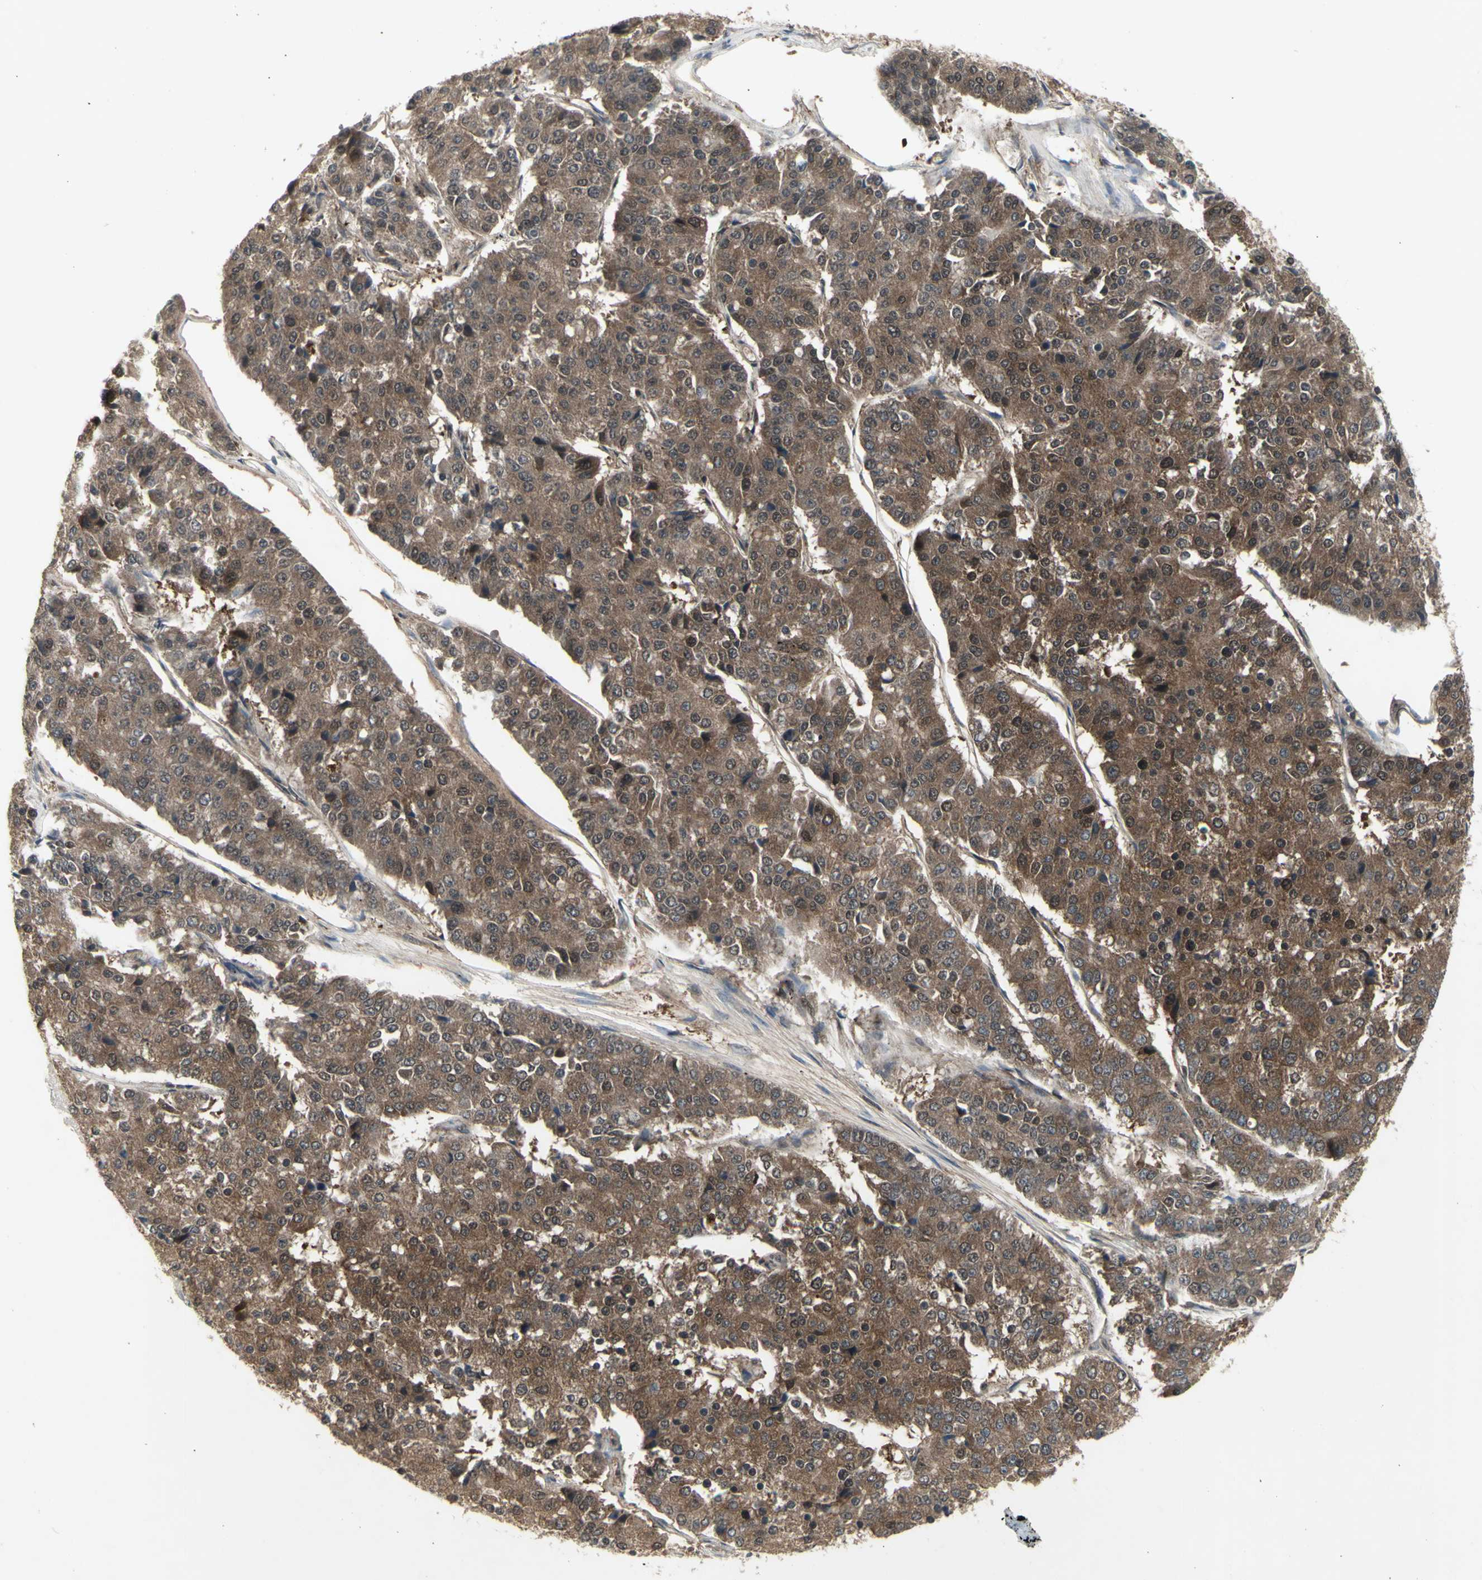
{"staining": {"intensity": "moderate", "quantity": ">75%", "location": "cytoplasmic/membranous"}, "tissue": "pancreatic cancer", "cell_type": "Tumor cells", "image_type": "cancer", "snomed": [{"axis": "morphology", "description": "Adenocarcinoma, NOS"}, {"axis": "topography", "description": "Pancreas"}], "caption": "Pancreatic cancer (adenocarcinoma) was stained to show a protein in brown. There is medium levels of moderate cytoplasmic/membranous expression in approximately >75% of tumor cells.", "gene": "CHURC1-FNTB", "patient": {"sex": "male", "age": 50}}